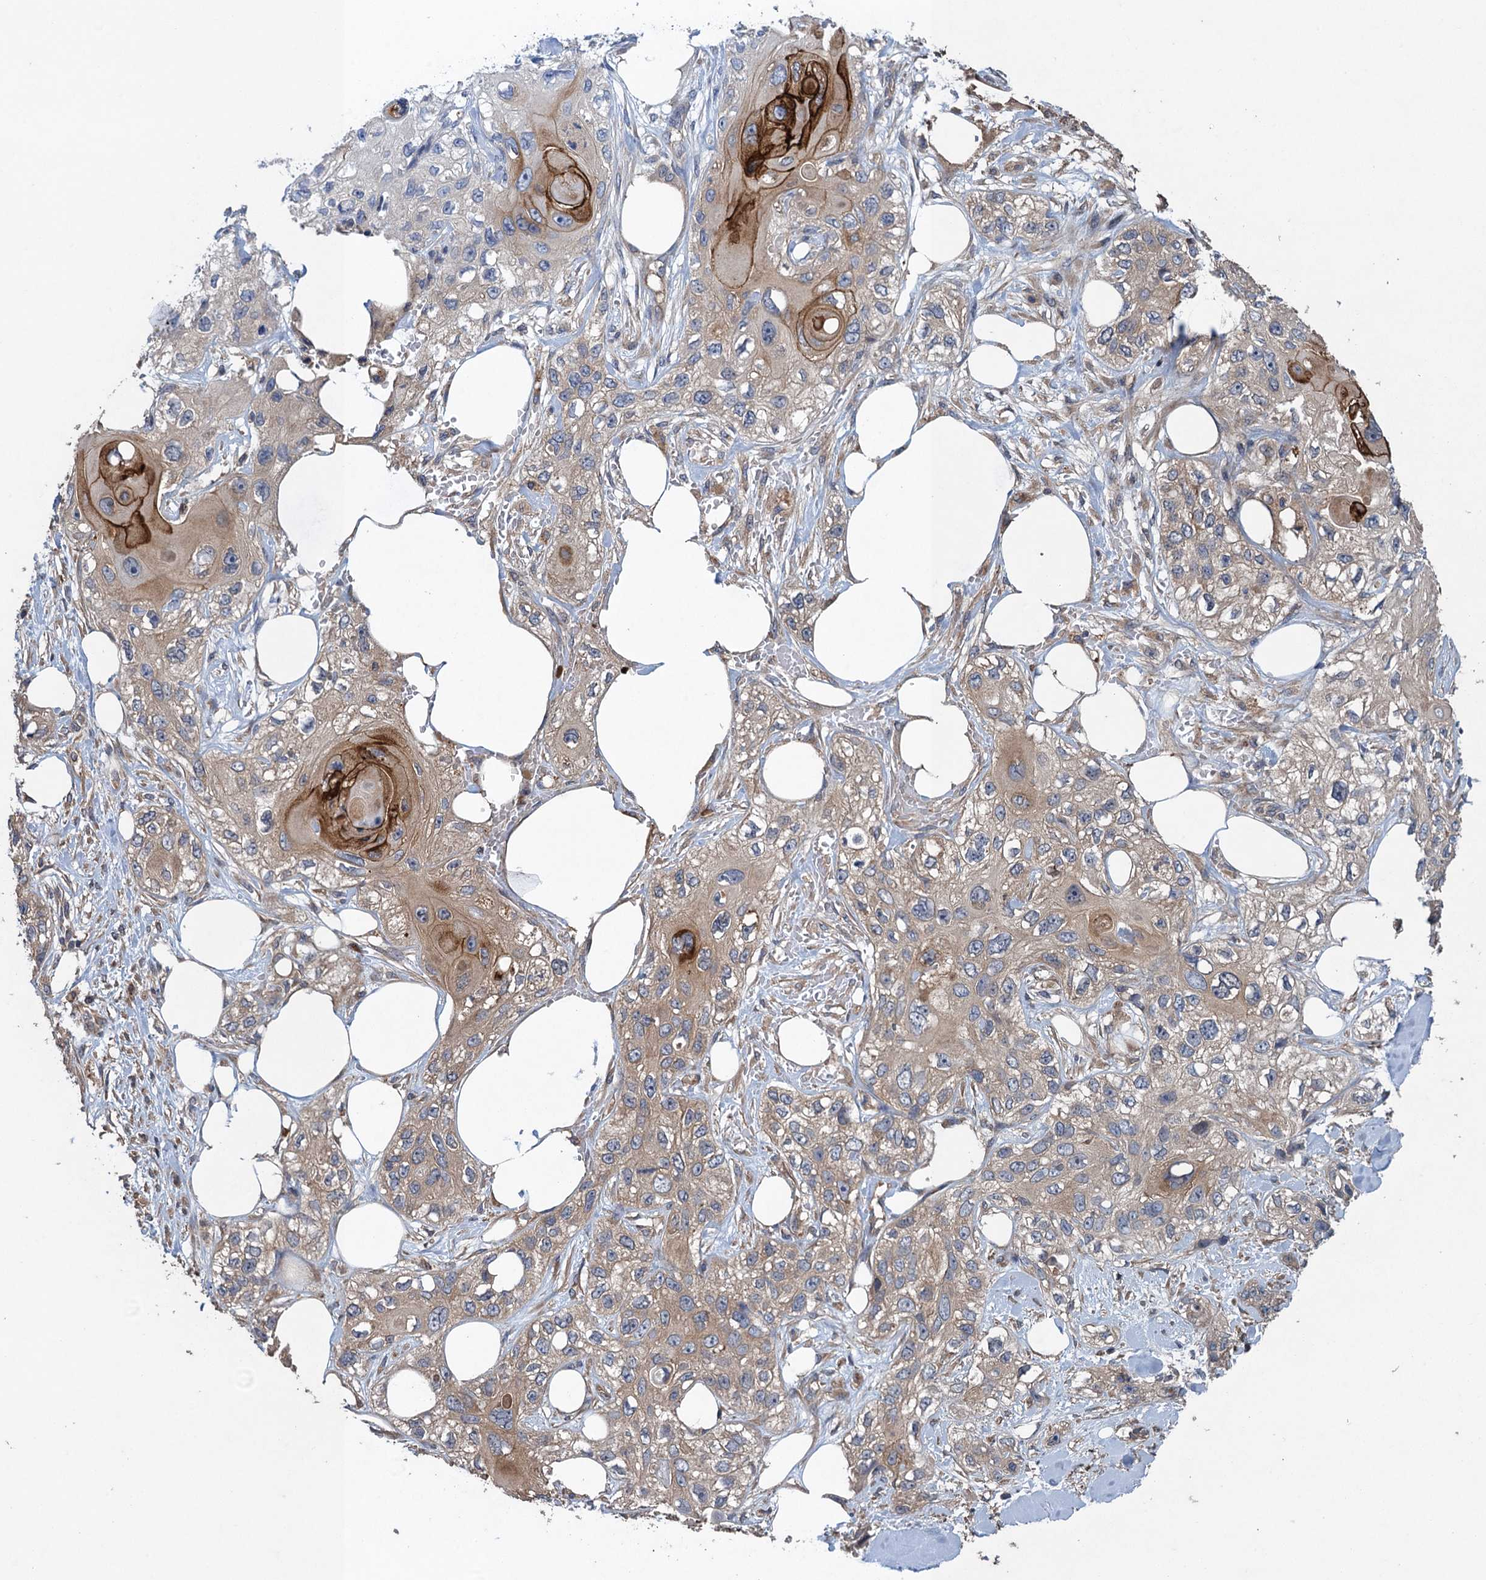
{"staining": {"intensity": "moderate", "quantity": "25%-75%", "location": "cytoplasmic/membranous"}, "tissue": "skin cancer", "cell_type": "Tumor cells", "image_type": "cancer", "snomed": [{"axis": "morphology", "description": "Normal tissue, NOS"}, {"axis": "morphology", "description": "Squamous cell carcinoma, NOS"}, {"axis": "topography", "description": "Skin"}], "caption": "This is an image of immunohistochemistry staining of skin cancer (squamous cell carcinoma), which shows moderate positivity in the cytoplasmic/membranous of tumor cells.", "gene": "CNTN5", "patient": {"sex": "male", "age": 72}}